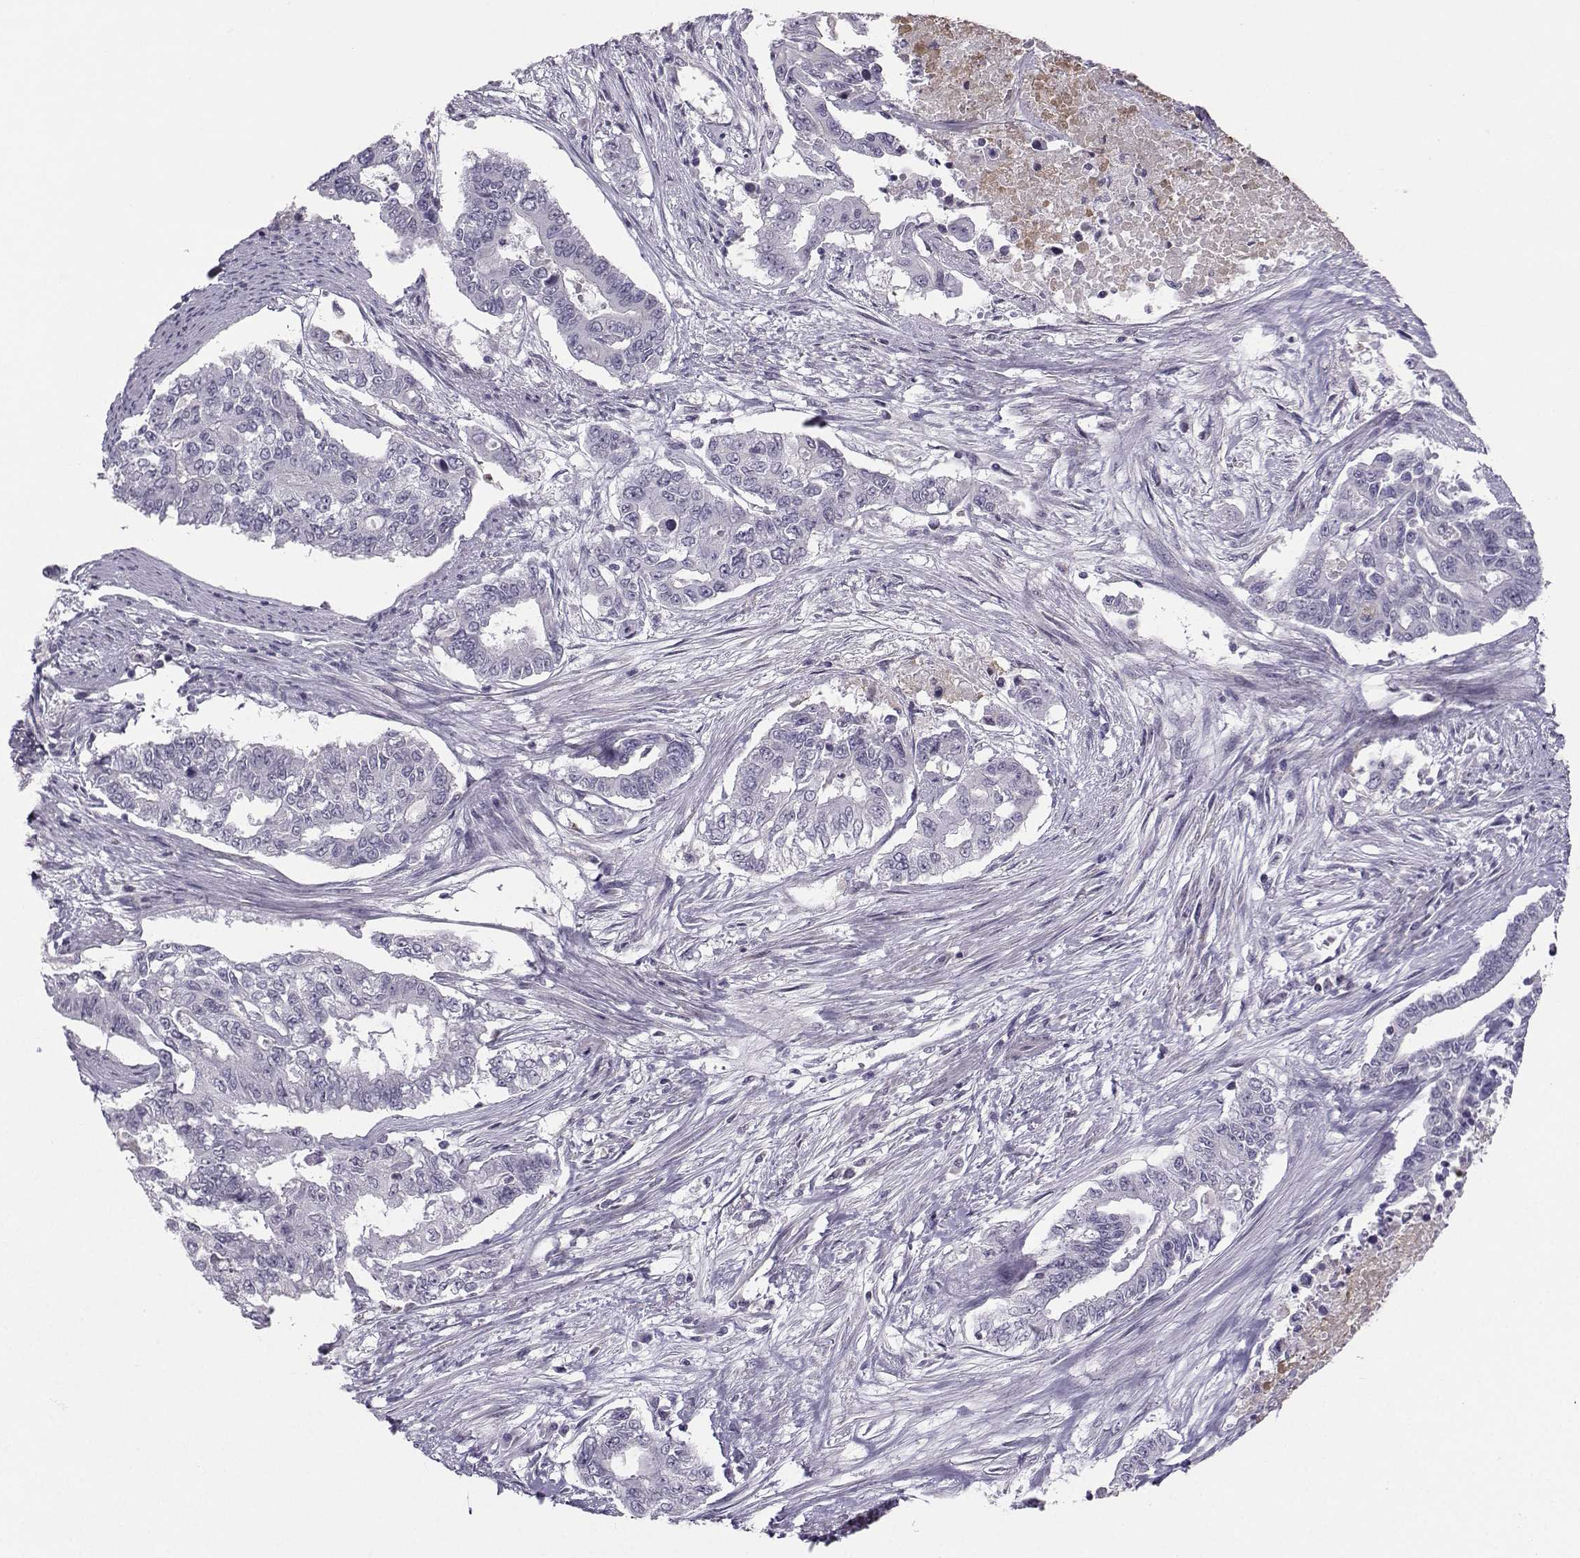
{"staining": {"intensity": "negative", "quantity": "none", "location": "none"}, "tissue": "endometrial cancer", "cell_type": "Tumor cells", "image_type": "cancer", "snomed": [{"axis": "morphology", "description": "Adenocarcinoma, NOS"}, {"axis": "topography", "description": "Uterus"}], "caption": "Immunohistochemistry image of human endometrial cancer (adenocarcinoma) stained for a protein (brown), which demonstrates no expression in tumor cells. (IHC, brightfield microscopy, high magnification).", "gene": "LHX1", "patient": {"sex": "female", "age": 59}}